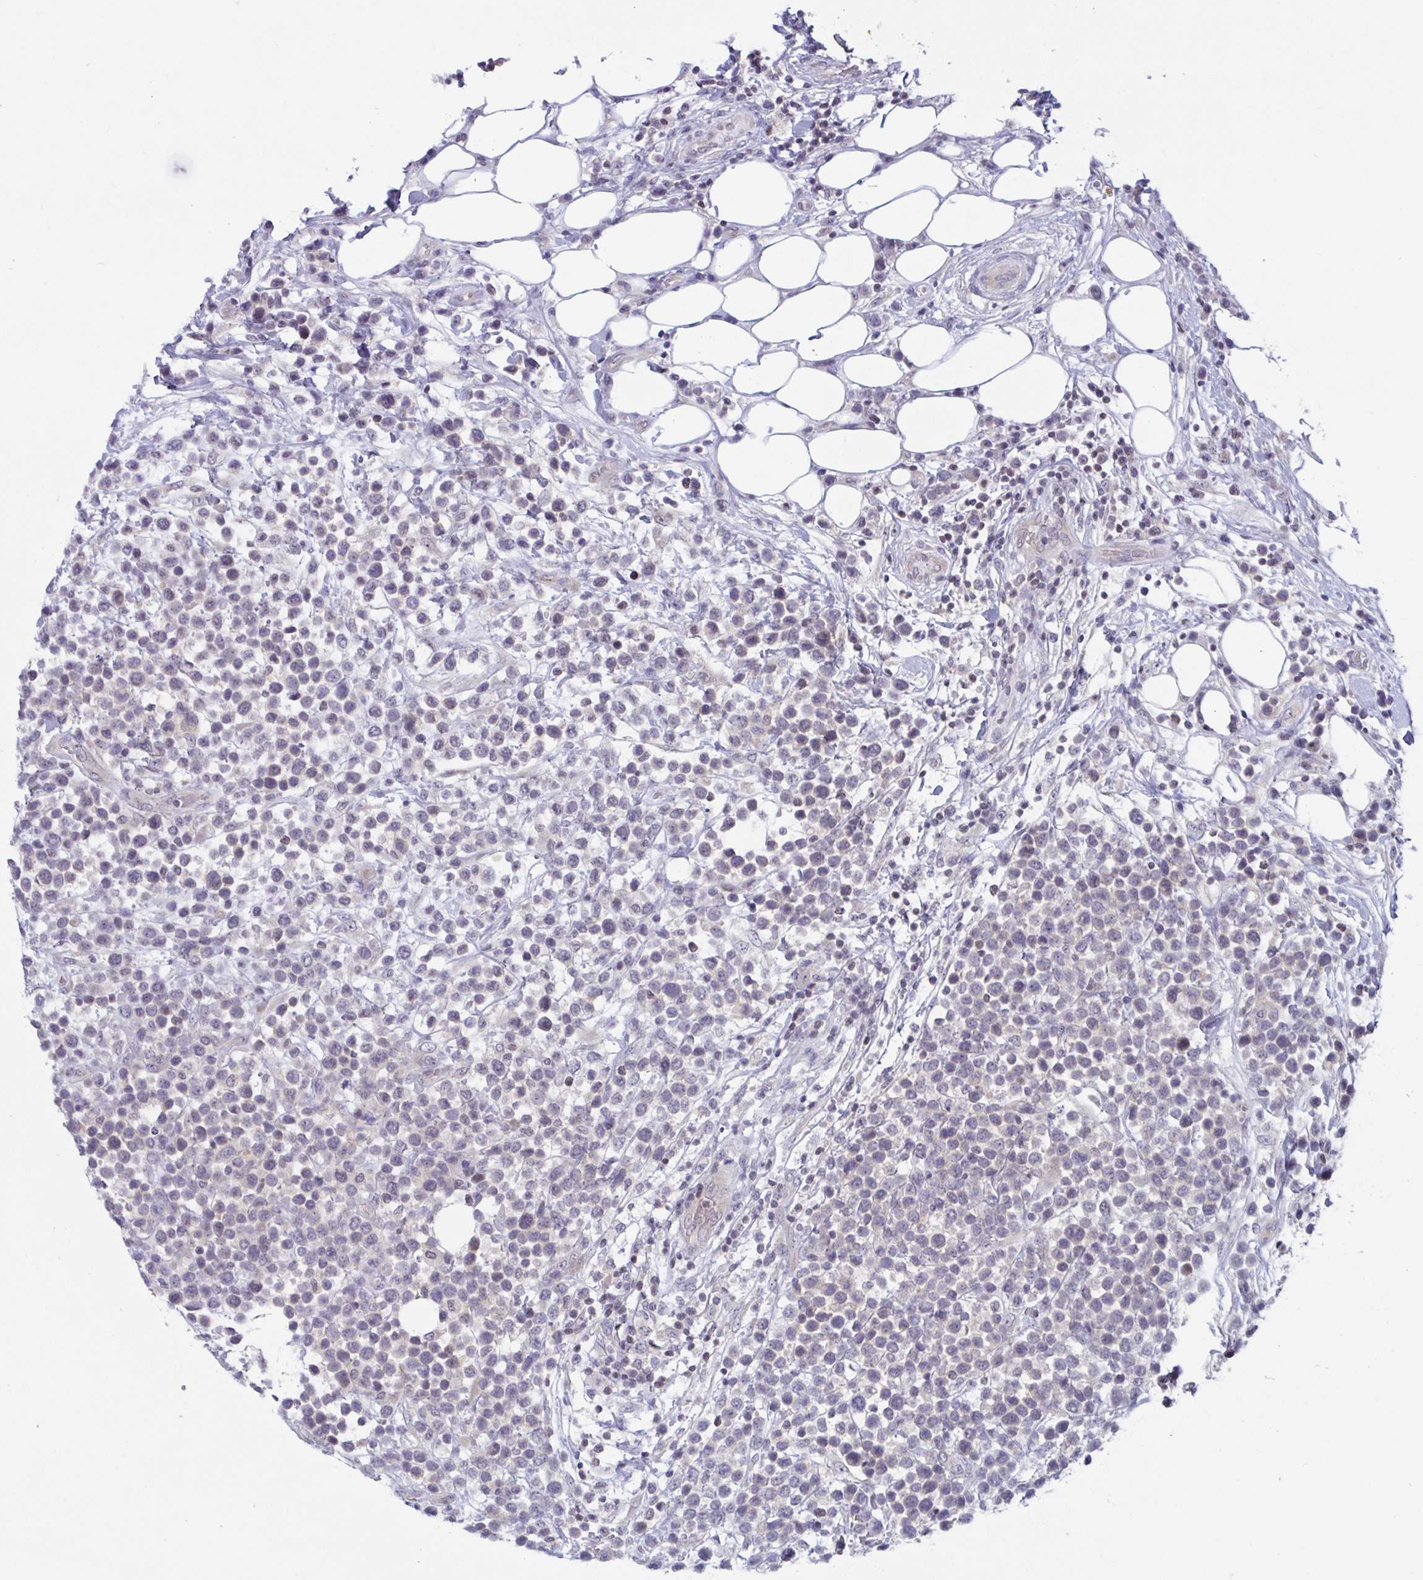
{"staining": {"intensity": "negative", "quantity": "none", "location": "none"}, "tissue": "lymphoma", "cell_type": "Tumor cells", "image_type": "cancer", "snomed": [{"axis": "morphology", "description": "Malignant lymphoma, non-Hodgkin's type, Low grade"}, {"axis": "topography", "description": "Lymph node"}], "caption": "IHC micrograph of neoplastic tissue: human lymphoma stained with DAB reveals no significant protein staining in tumor cells.", "gene": "TSN", "patient": {"sex": "male", "age": 60}}